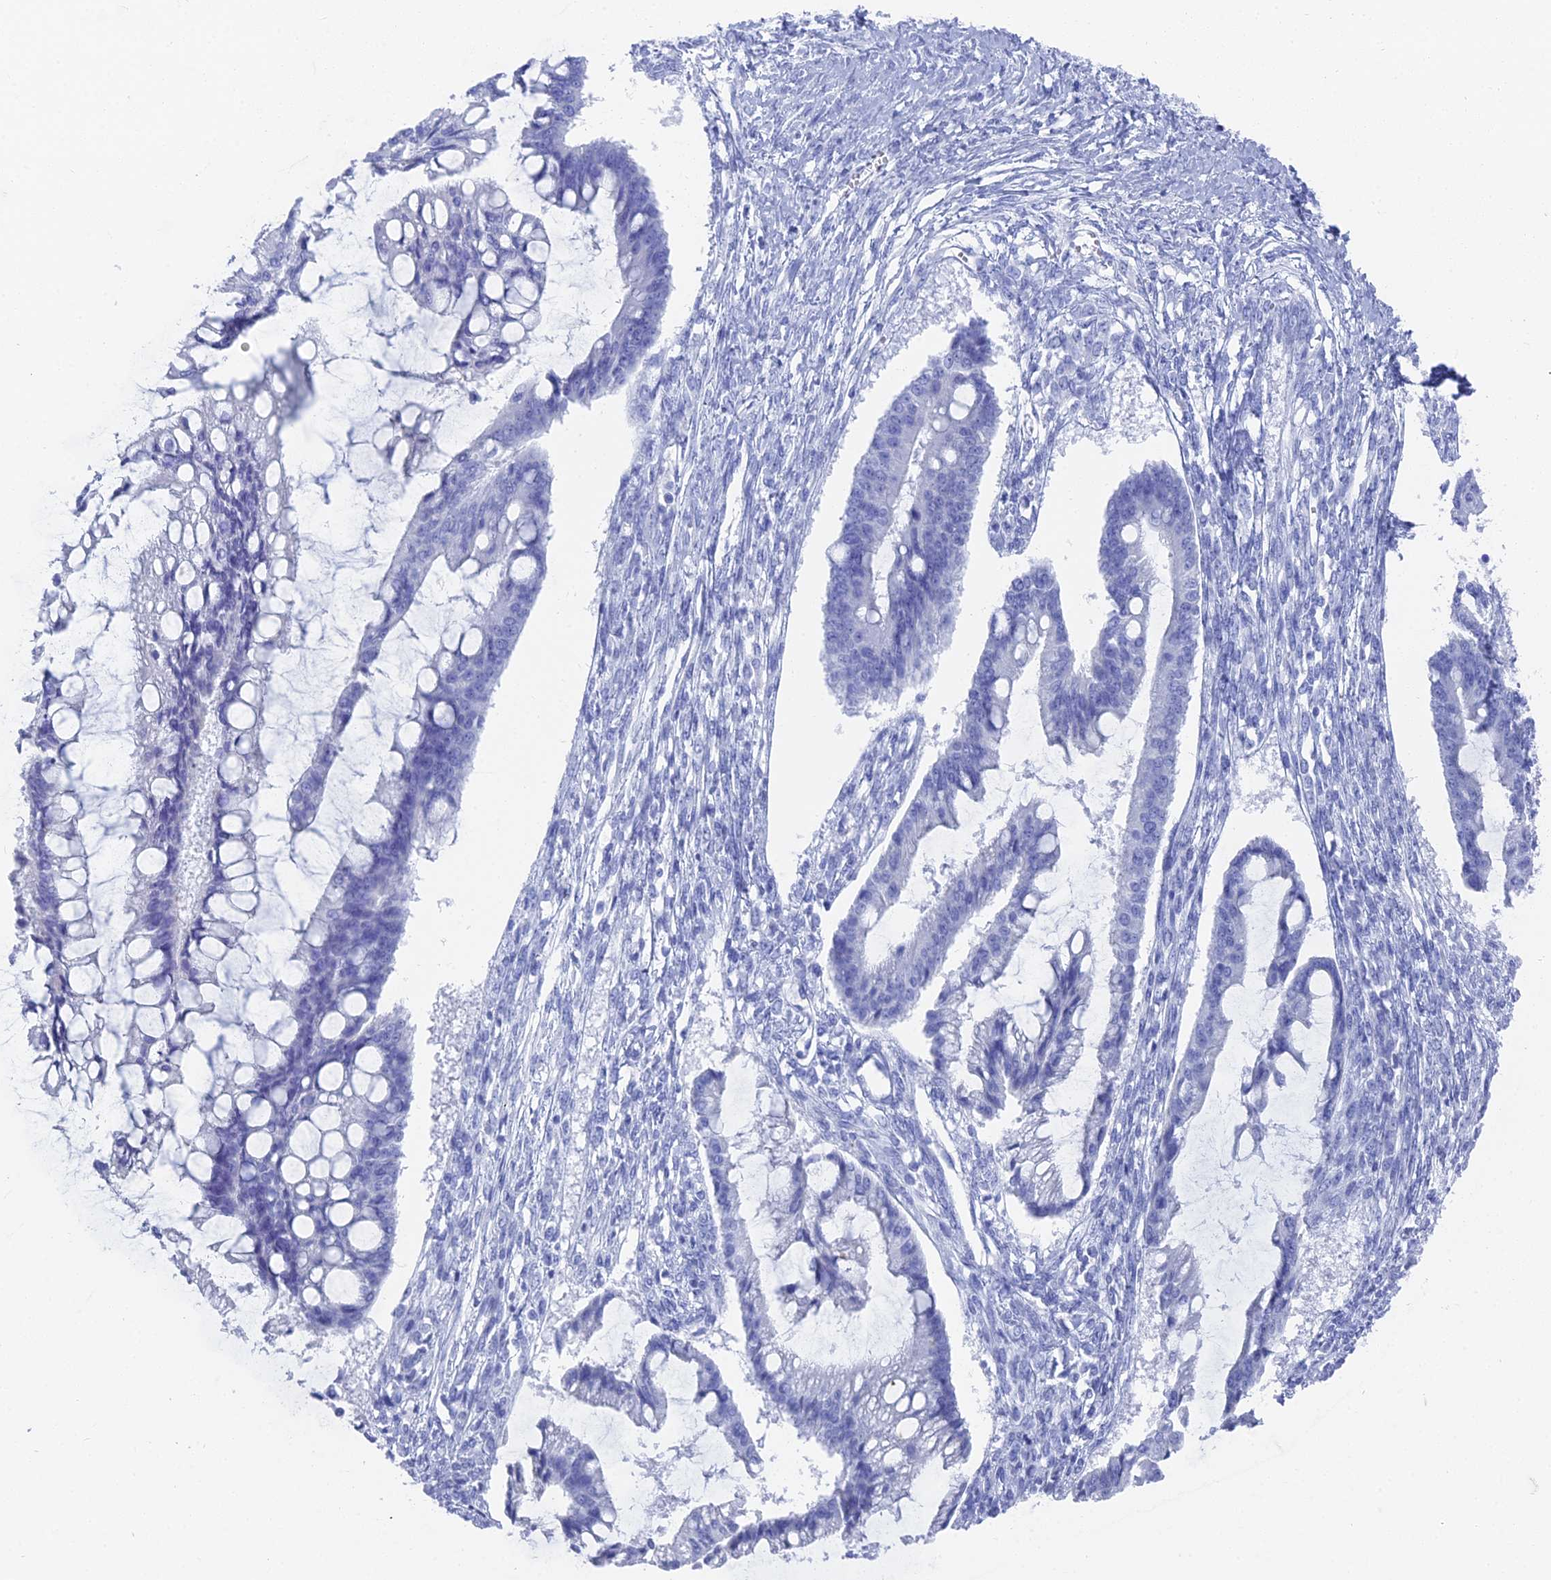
{"staining": {"intensity": "negative", "quantity": "none", "location": "none"}, "tissue": "ovarian cancer", "cell_type": "Tumor cells", "image_type": "cancer", "snomed": [{"axis": "morphology", "description": "Cystadenocarcinoma, mucinous, NOS"}, {"axis": "topography", "description": "Ovary"}], "caption": "Immunohistochemistry image of human ovarian cancer stained for a protein (brown), which demonstrates no staining in tumor cells.", "gene": "ENPP3", "patient": {"sex": "female", "age": 73}}